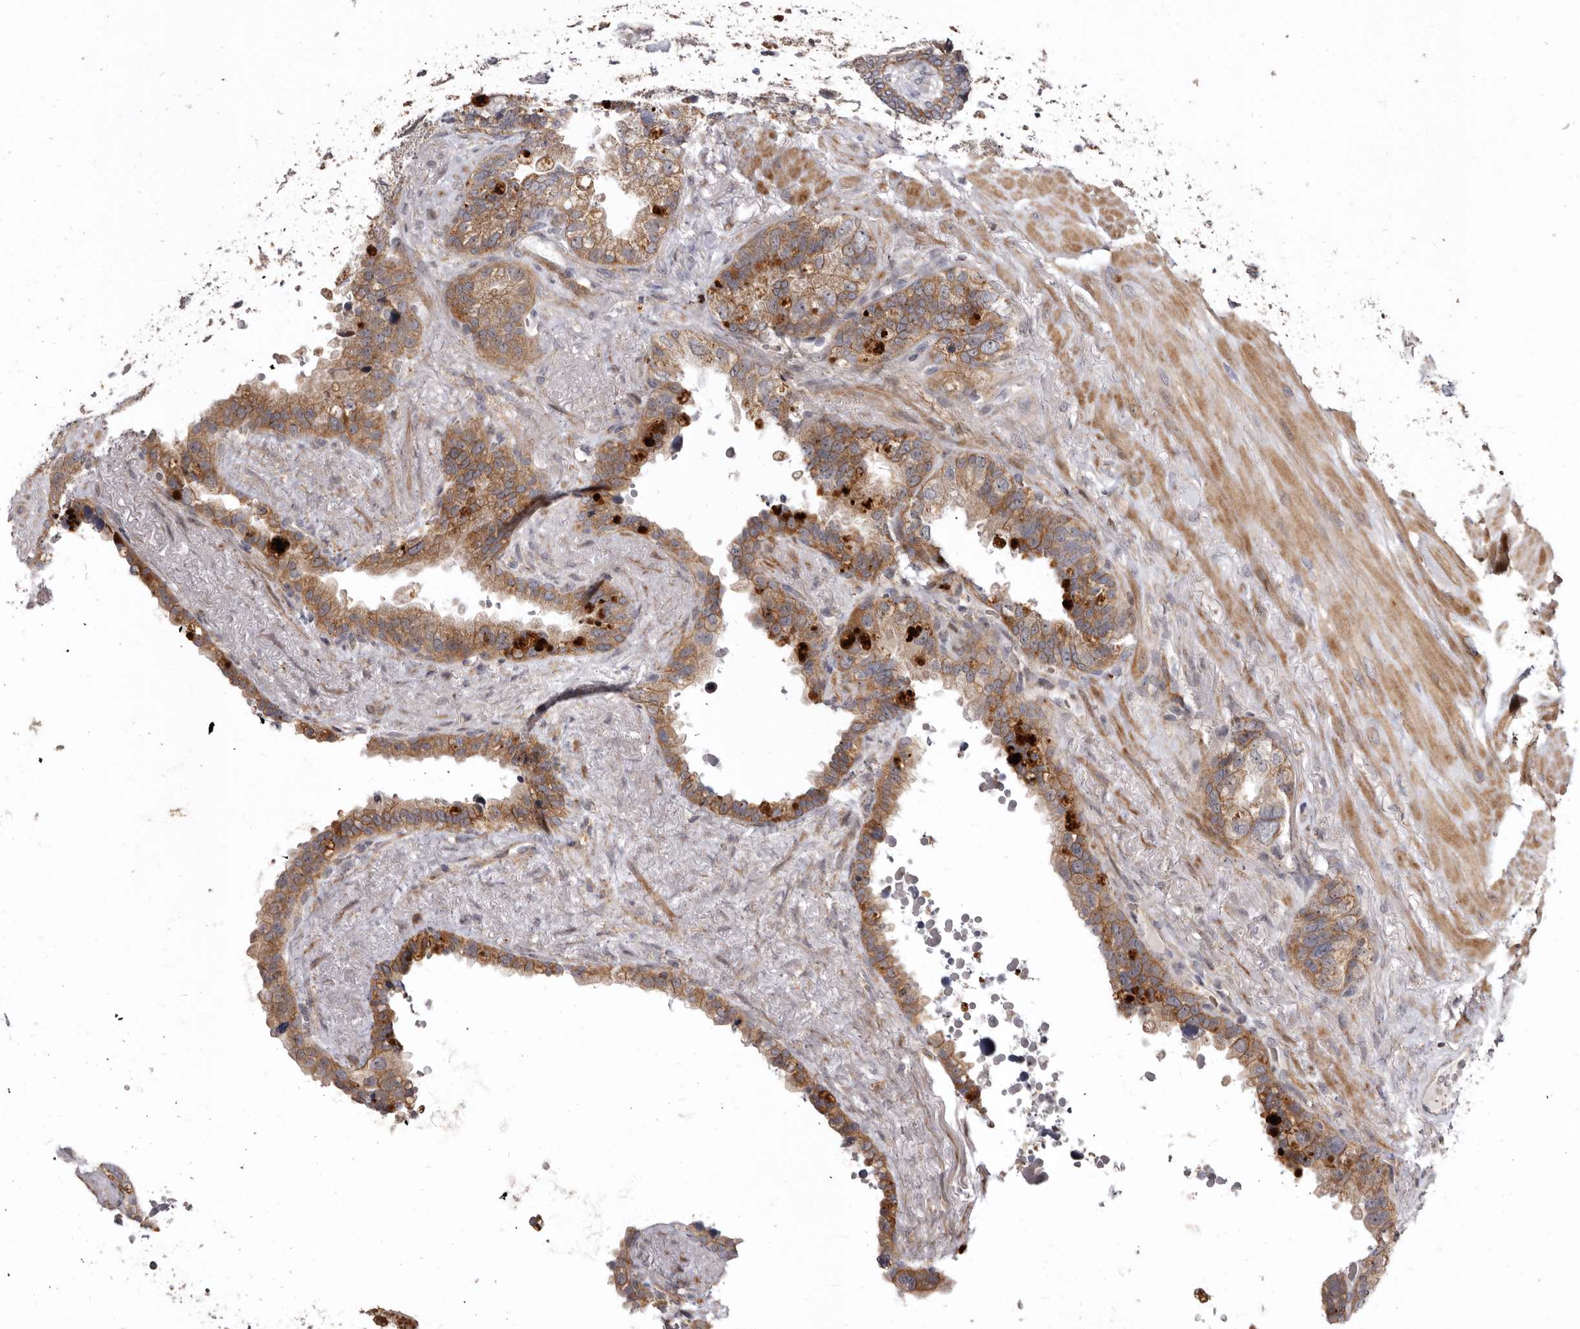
{"staining": {"intensity": "moderate", "quantity": ">75%", "location": "cytoplasmic/membranous"}, "tissue": "seminal vesicle", "cell_type": "Glandular cells", "image_type": "normal", "snomed": [{"axis": "morphology", "description": "Normal tissue, NOS"}, {"axis": "topography", "description": "Seminal veicle"}], "caption": "Moderate cytoplasmic/membranous positivity is present in approximately >75% of glandular cells in benign seminal vesicle. (brown staining indicates protein expression, while blue staining denotes nuclei).", "gene": "SMC4", "patient": {"sex": "male", "age": 80}}